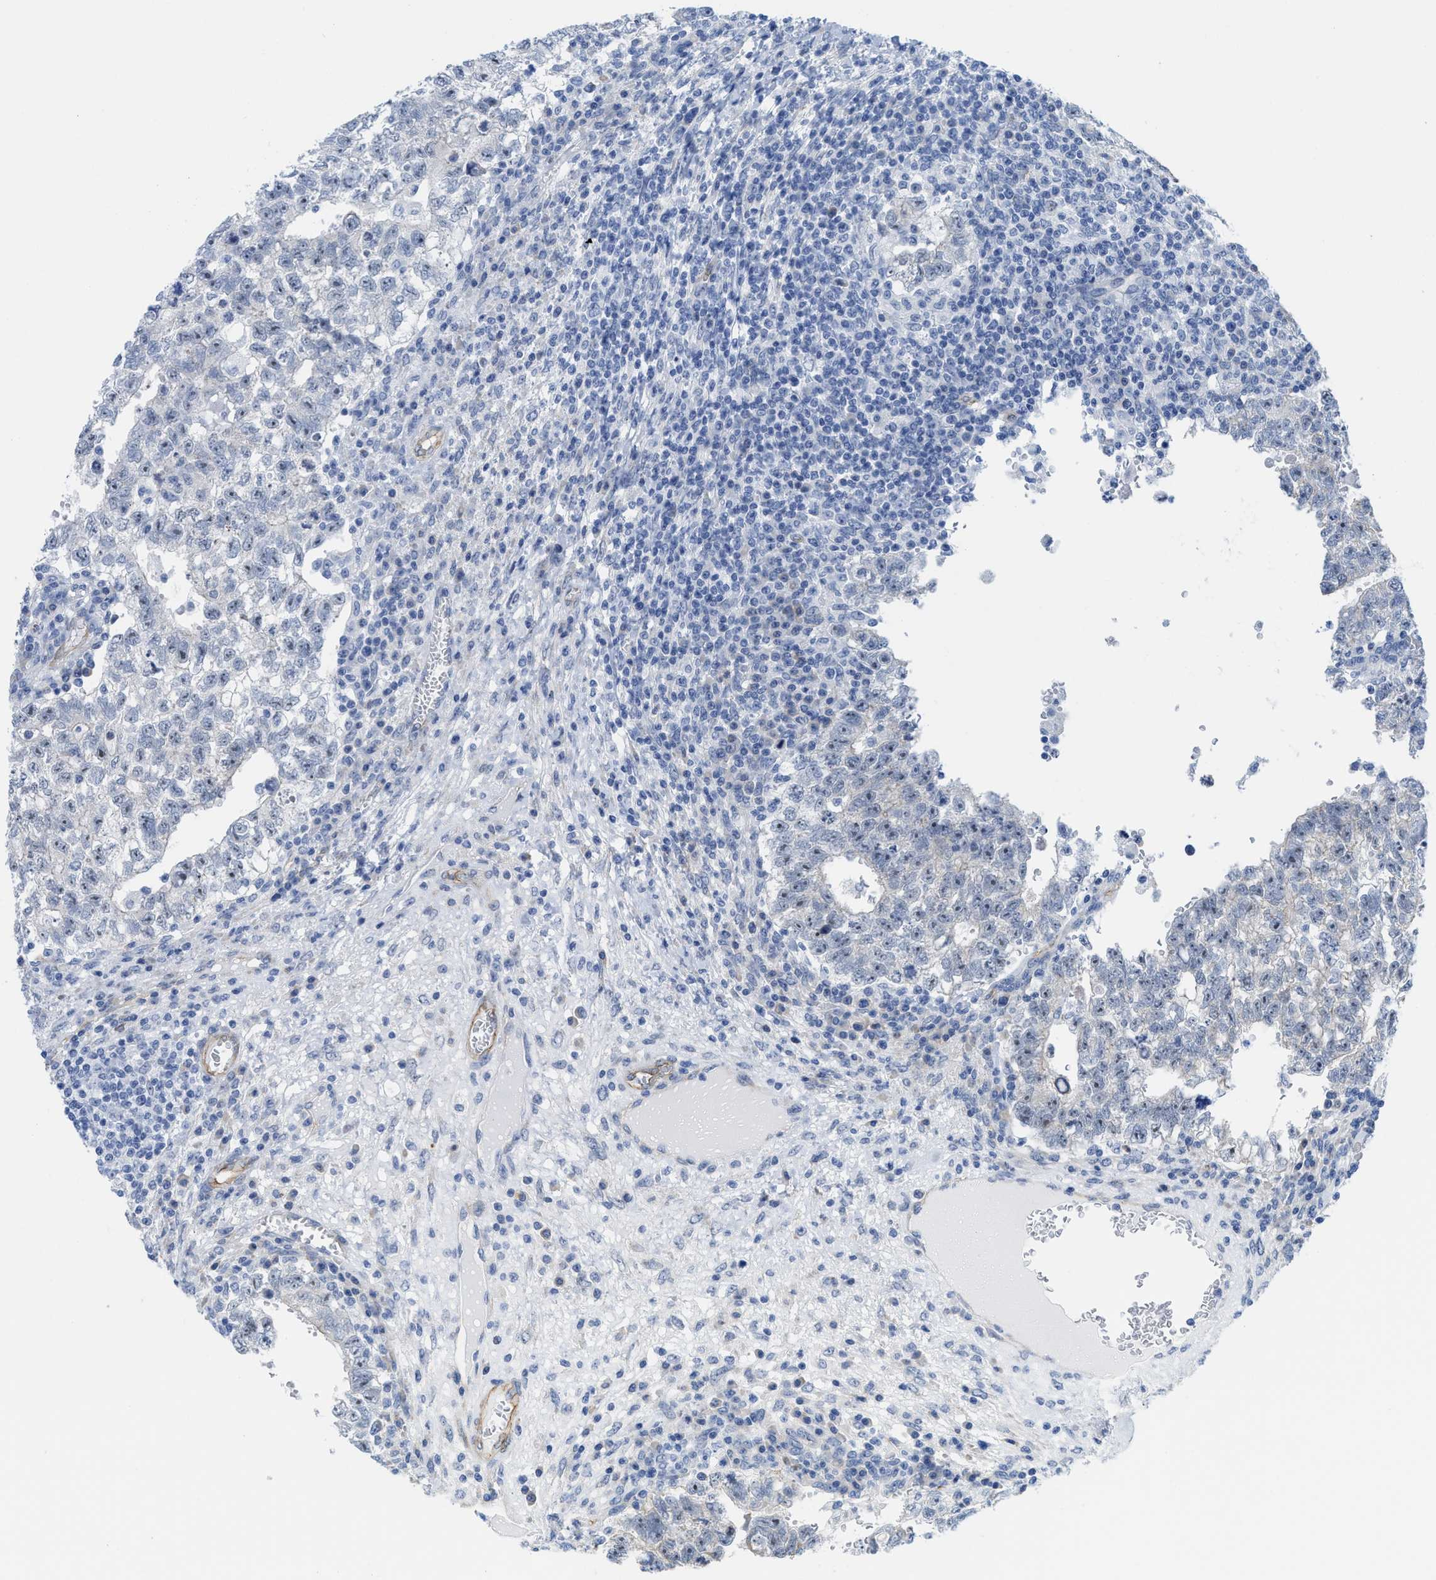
{"staining": {"intensity": "weak", "quantity": ">75%", "location": "nuclear"}, "tissue": "testis cancer", "cell_type": "Tumor cells", "image_type": "cancer", "snomed": [{"axis": "morphology", "description": "Seminoma, NOS"}, {"axis": "morphology", "description": "Carcinoma, Embryonal, NOS"}, {"axis": "topography", "description": "Testis"}], "caption": "Human testis cancer stained for a protein (brown) shows weak nuclear positive staining in approximately >75% of tumor cells.", "gene": "TUB", "patient": {"sex": "male", "age": 38}}